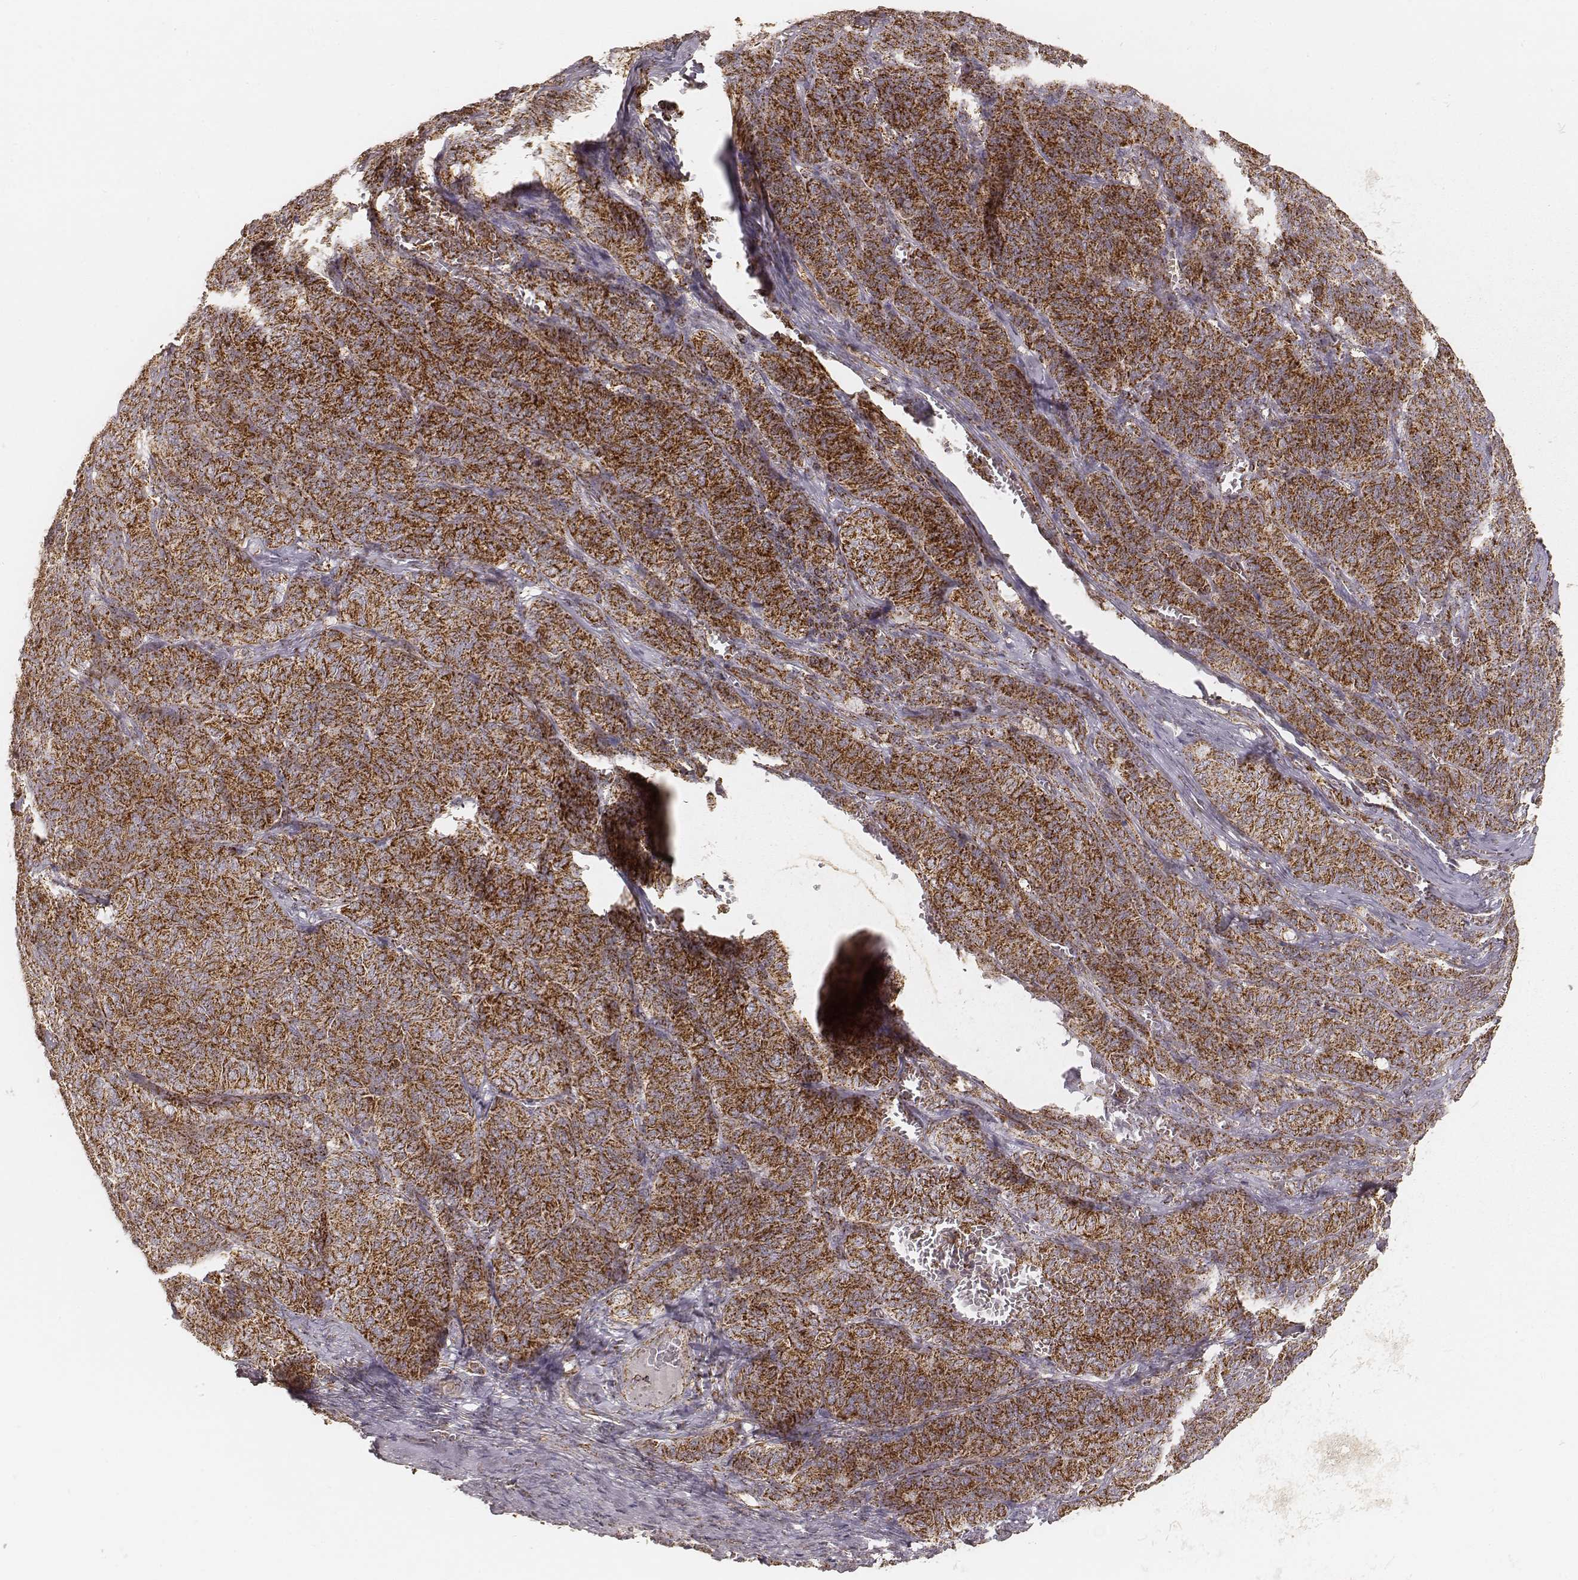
{"staining": {"intensity": "strong", "quantity": ">75%", "location": "cytoplasmic/membranous"}, "tissue": "ovarian cancer", "cell_type": "Tumor cells", "image_type": "cancer", "snomed": [{"axis": "morphology", "description": "Carcinoma, endometroid"}, {"axis": "topography", "description": "Ovary"}], "caption": "Strong cytoplasmic/membranous expression for a protein is appreciated in approximately >75% of tumor cells of ovarian cancer (endometroid carcinoma) using immunohistochemistry.", "gene": "CS", "patient": {"sex": "female", "age": 80}}